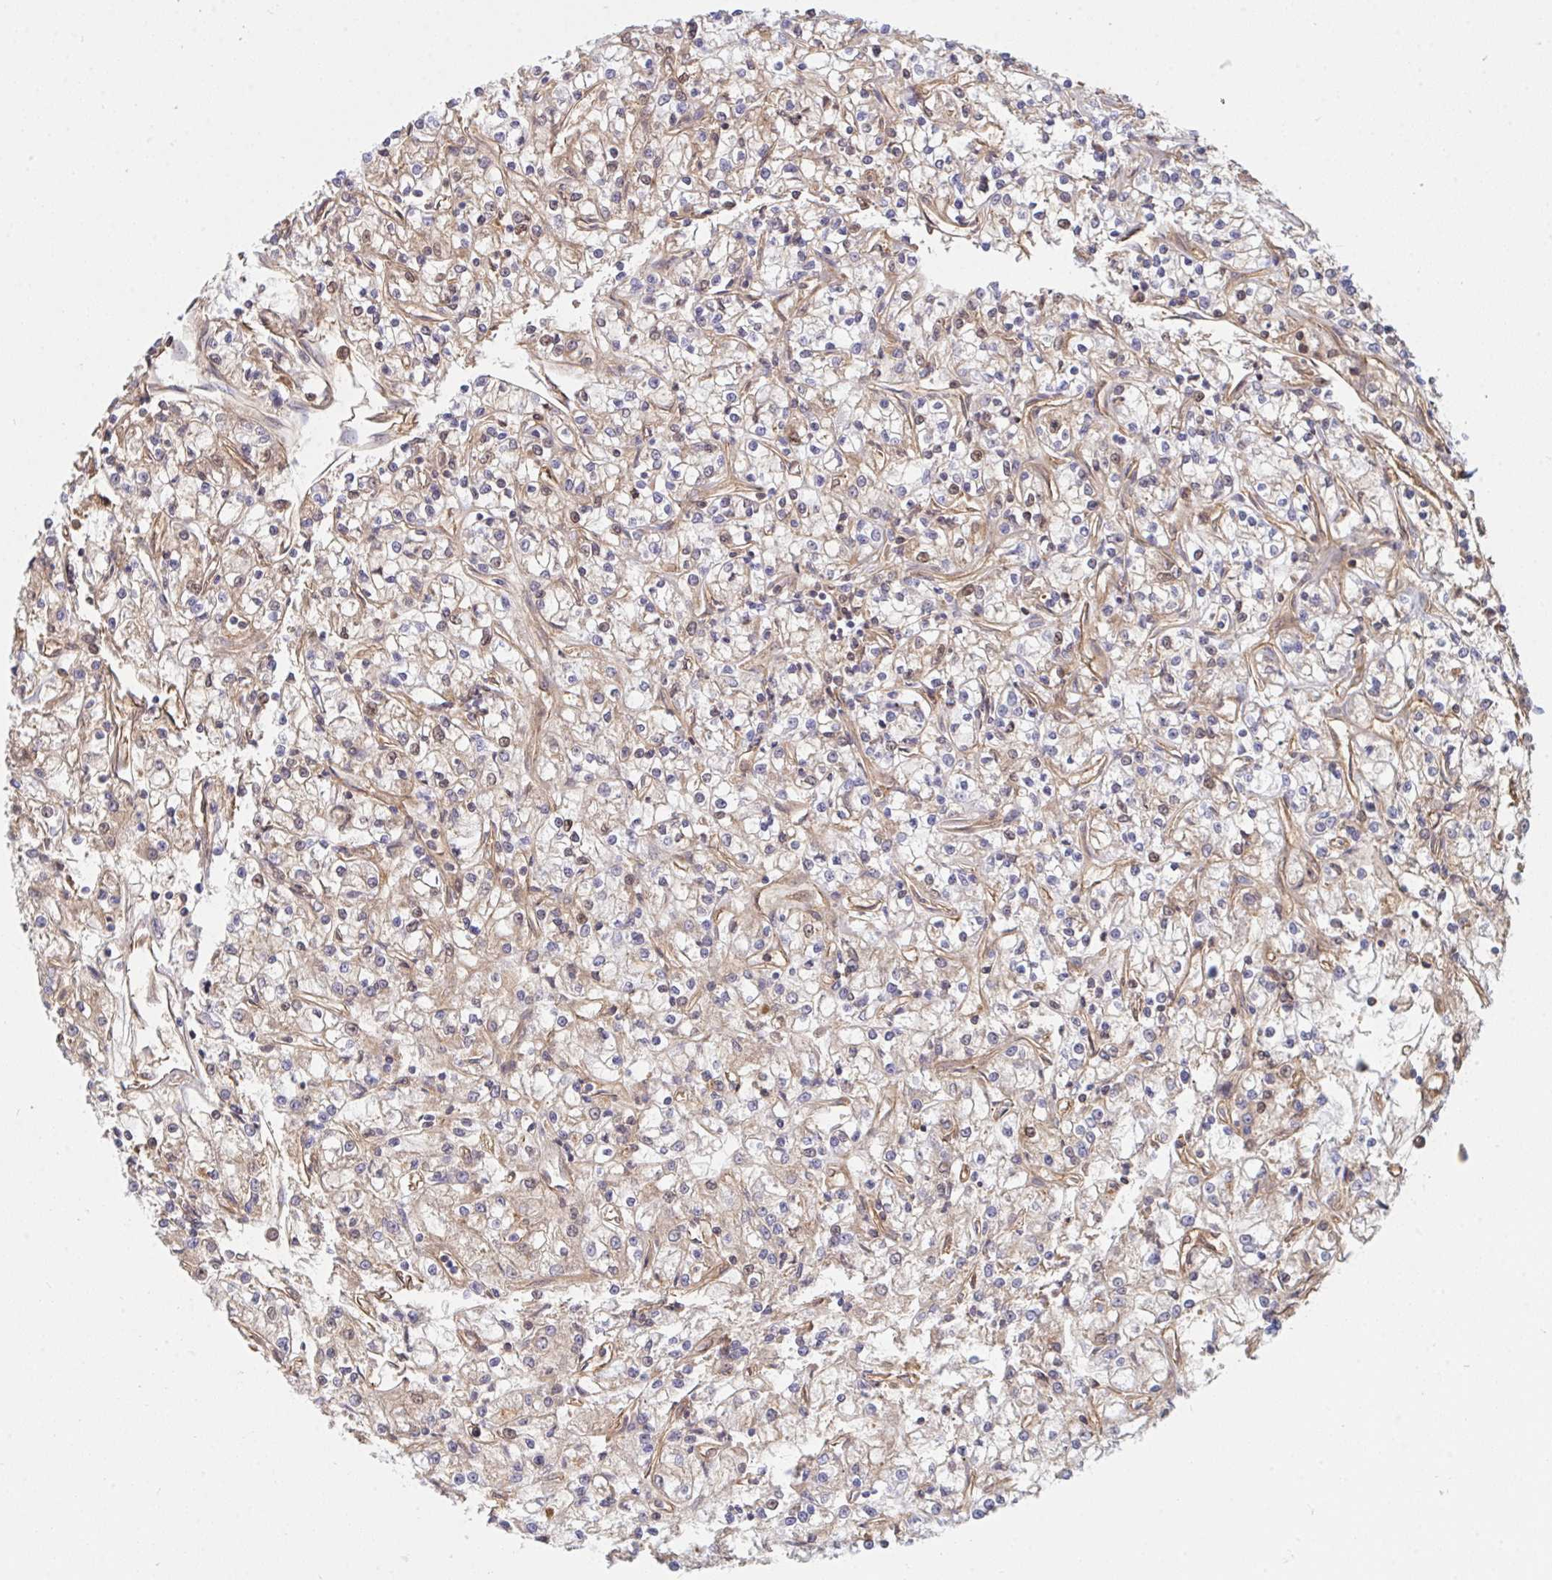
{"staining": {"intensity": "weak", "quantity": "<25%", "location": "cytoplasmic/membranous"}, "tissue": "renal cancer", "cell_type": "Tumor cells", "image_type": "cancer", "snomed": [{"axis": "morphology", "description": "Adenocarcinoma, NOS"}, {"axis": "topography", "description": "Kidney"}], "caption": "Protein analysis of renal cancer (adenocarcinoma) displays no significant expression in tumor cells.", "gene": "DSCAML1", "patient": {"sex": "female", "age": 59}}